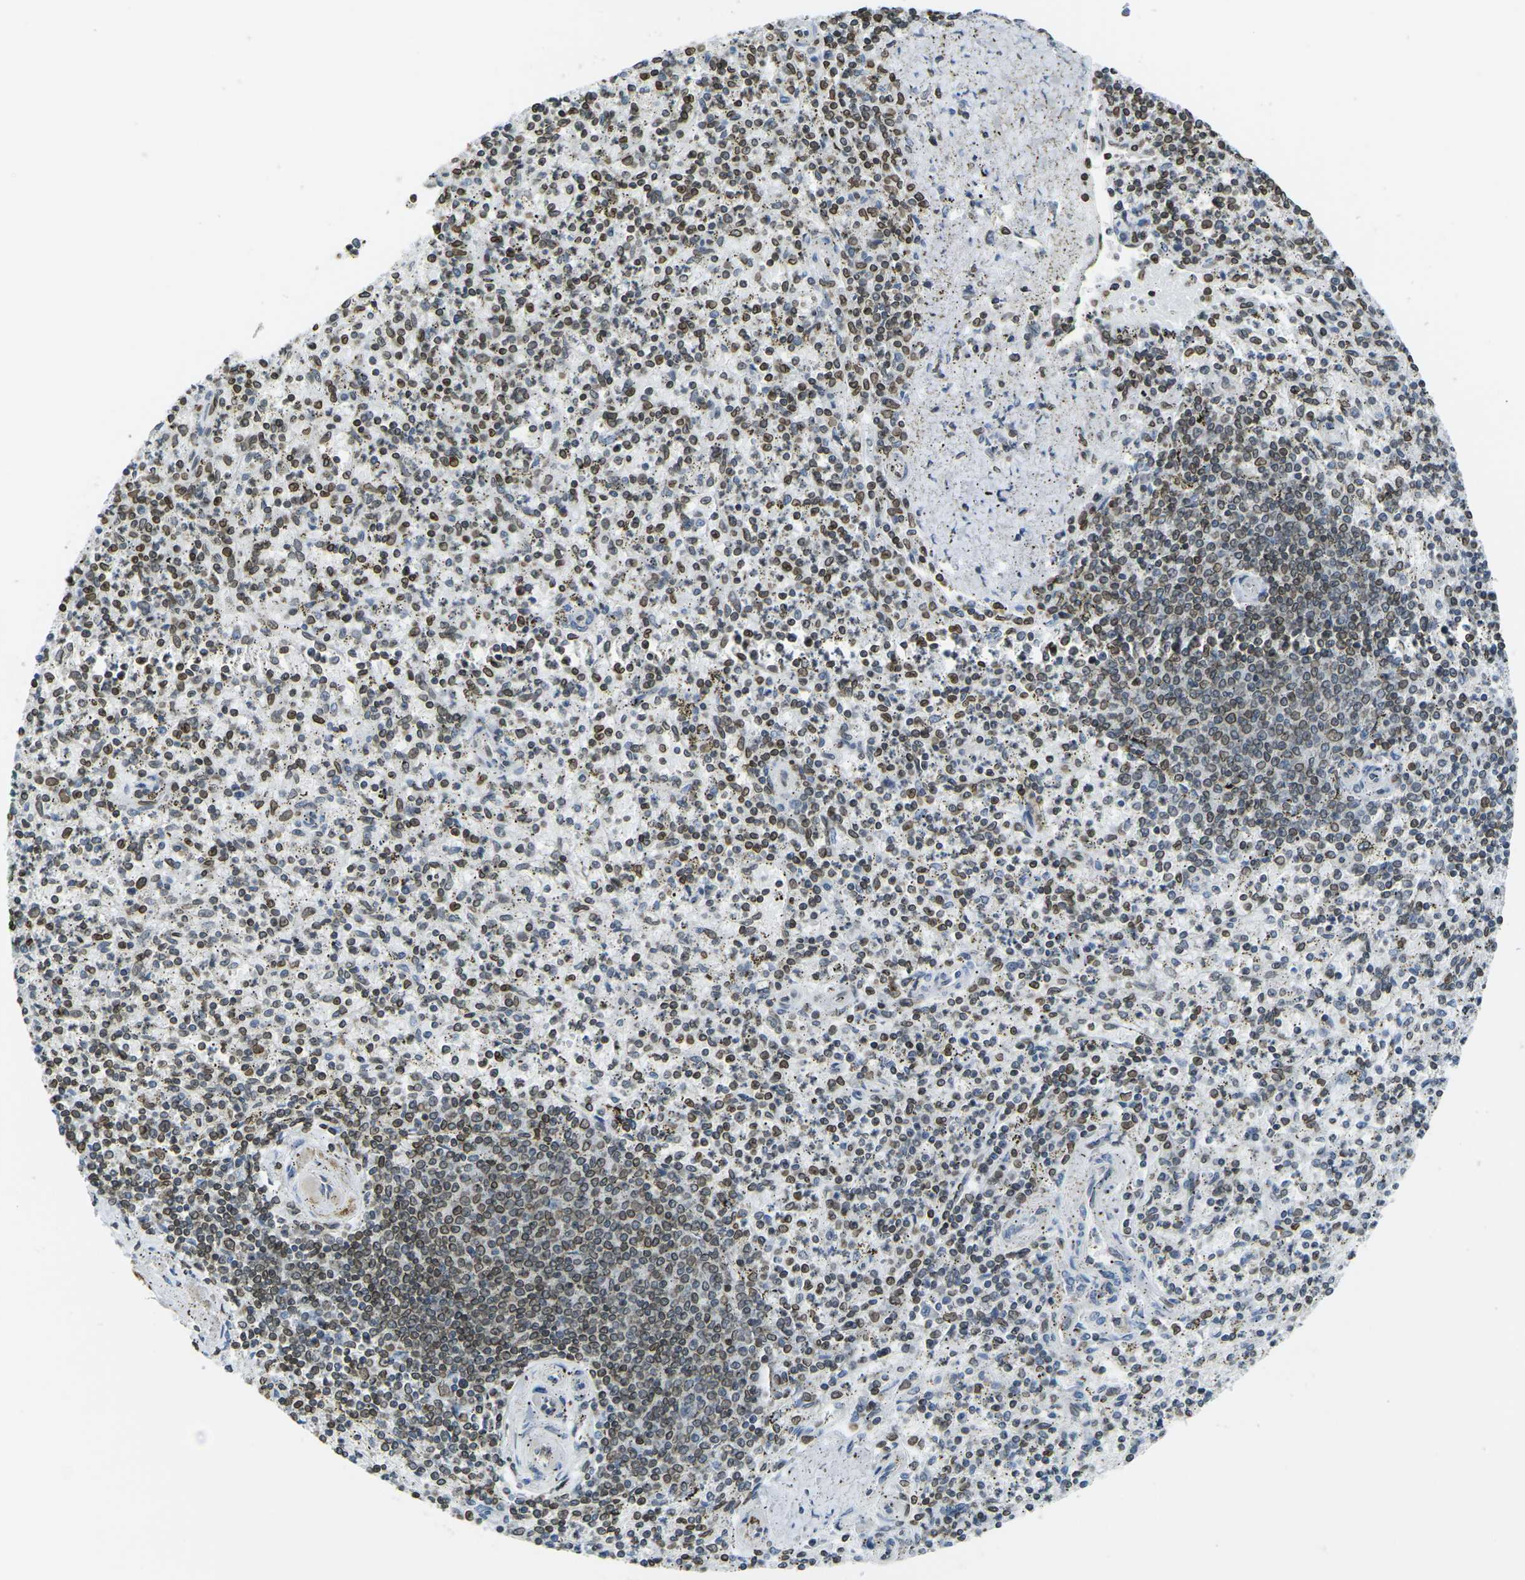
{"staining": {"intensity": "moderate", "quantity": ">75%", "location": "cytoplasmic/membranous,nuclear"}, "tissue": "spleen", "cell_type": "Cells in red pulp", "image_type": "normal", "snomed": [{"axis": "morphology", "description": "Normal tissue, NOS"}, {"axis": "topography", "description": "Spleen"}], "caption": "Immunohistochemical staining of unremarkable human spleen reveals medium levels of moderate cytoplasmic/membranous,nuclear staining in about >75% of cells in red pulp.", "gene": "BRDT", "patient": {"sex": "male", "age": 72}}